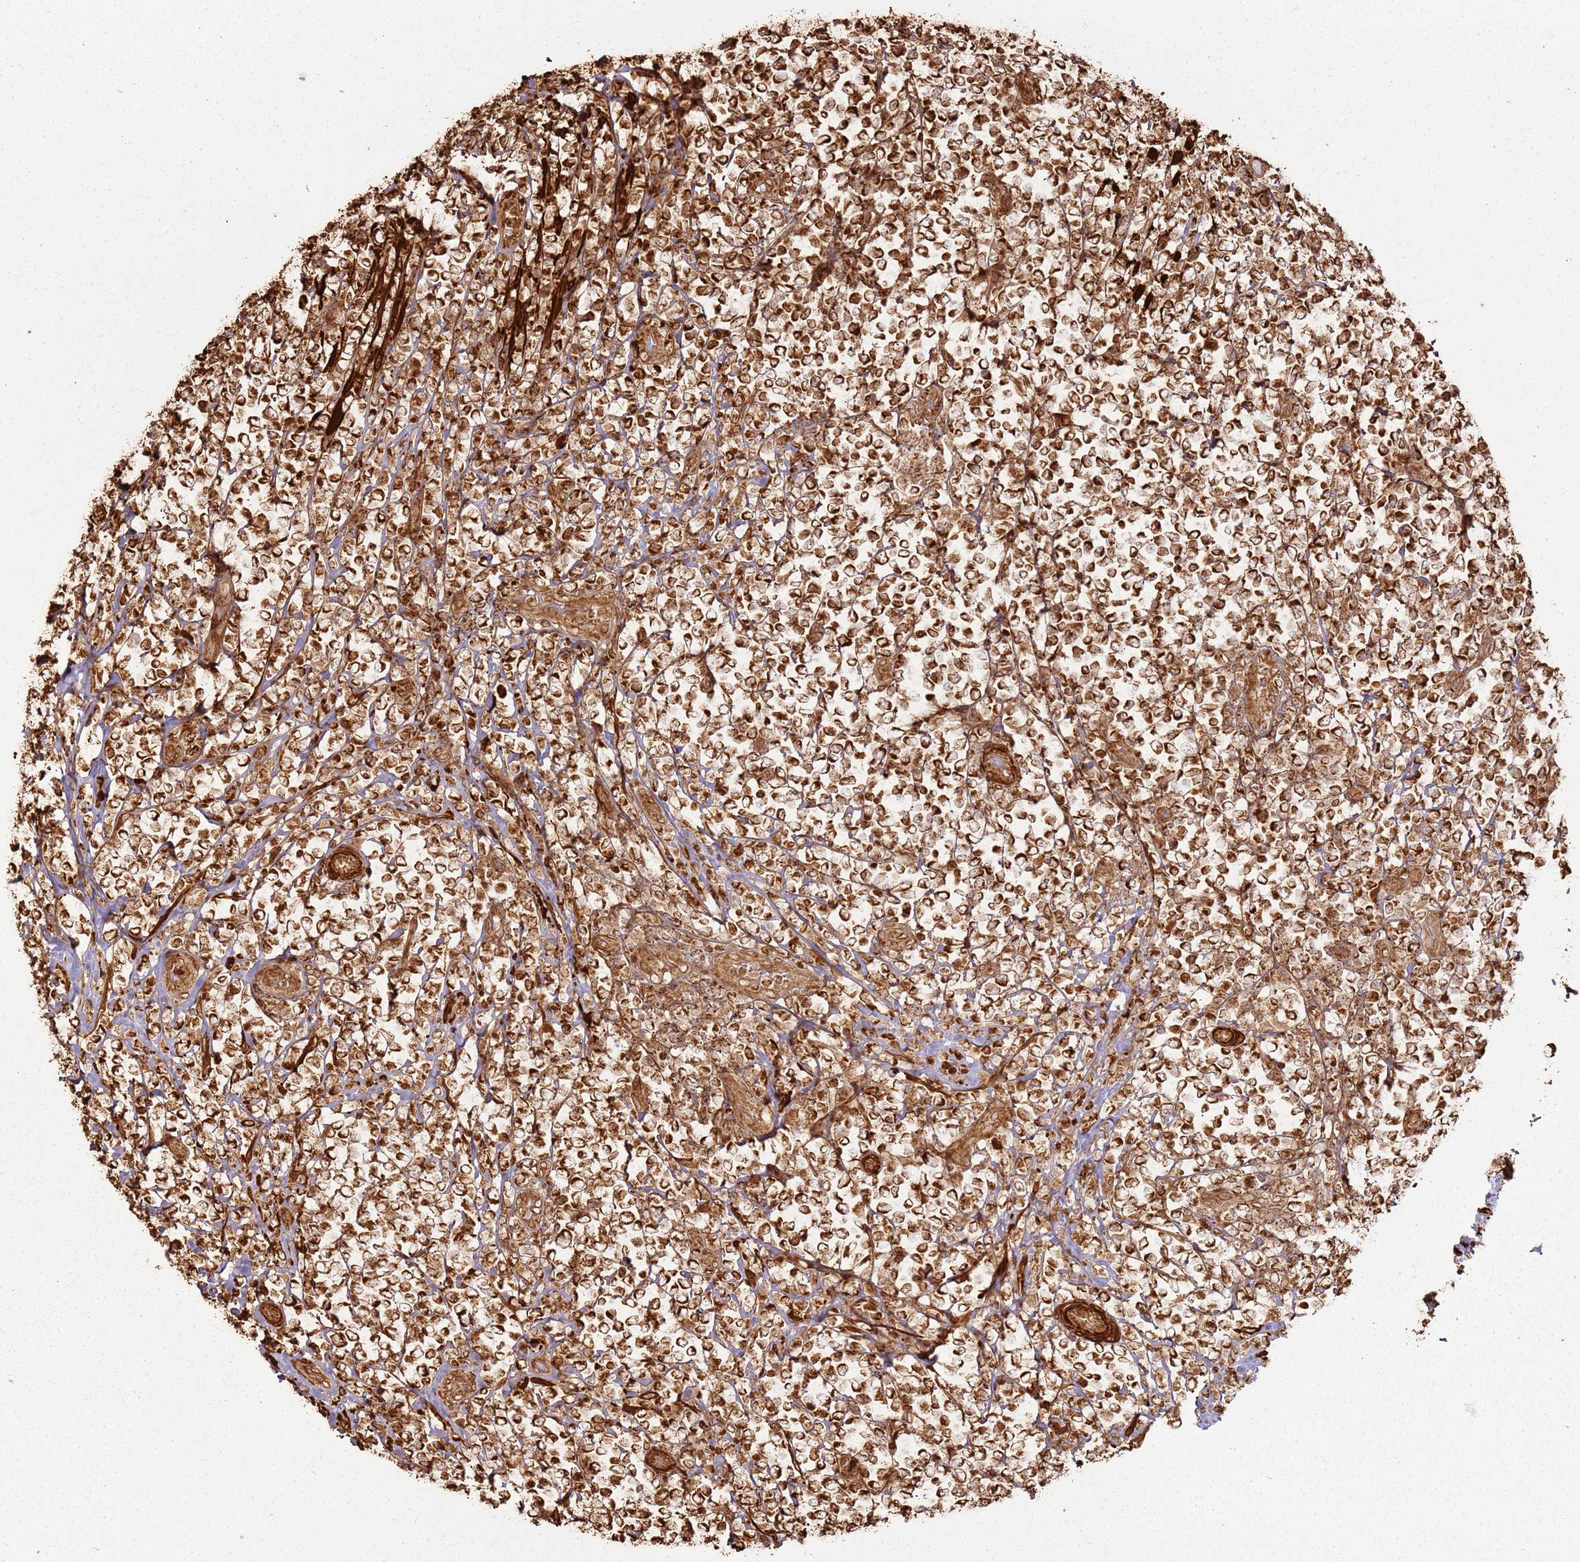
{"staining": {"intensity": "strong", "quantity": ">75%", "location": "cytoplasmic/membranous"}, "tissue": "lymphoma", "cell_type": "Tumor cells", "image_type": "cancer", "snomed": [{"axis": "morphology", "description": "Malignant lymphoma, non-Hodgkin's type, High grade"}, {"axis": "topography", "description": "Soft tissue"}], "caption": "Protein staining reveals strong cytoplasmic/membranous staining in approximately >75% of tumor cells in malignant lymphoma, non-Hodgkin's type (high-grade). Using DAB (3,3'-diaminobenzidine) (brown) and hematoxylin (blue) stains, captured at high magnification using brightfield microscopy.", "gene": "DDX59", "patient": {"sex": "female", "age": 56}}